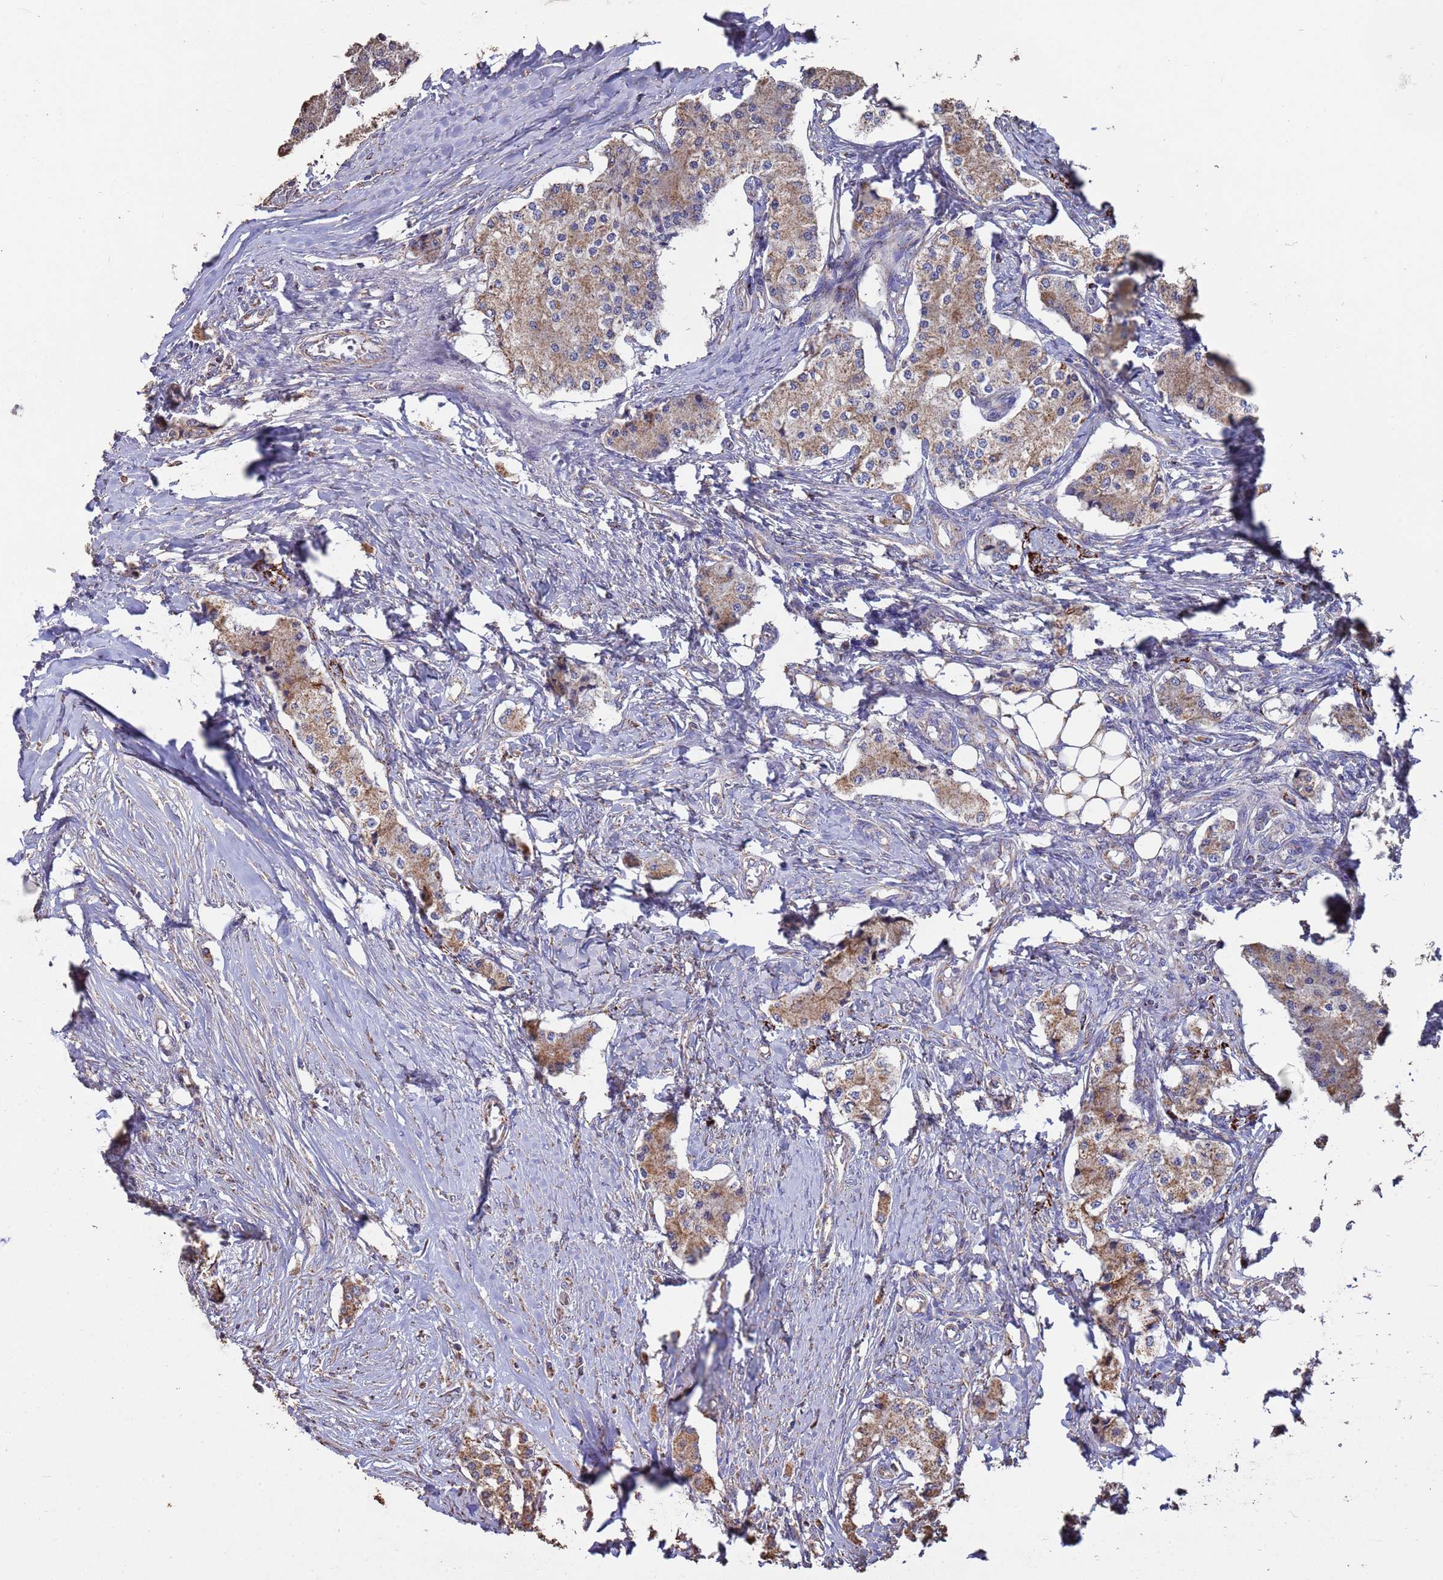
{"staining": {"intensity": "moderate", "quantity": ">75%", "location": "cytoplasmic/membranous"}, "tissue": "carcinoid", "cell_type": "Tumor cells", "image_type": "cancer", "snomed": [{"axis": "morphology", "description": "Carcinoid, malignant, NOS"}, {"axis": "topography", "description": "Colon"}], "caption": "Human malignant carcinoid stained with a protein marker exhibits moderate staining in tumor cells.", "gene": "ZNFX1", "patient": {"sex": "female", "age": 52}}